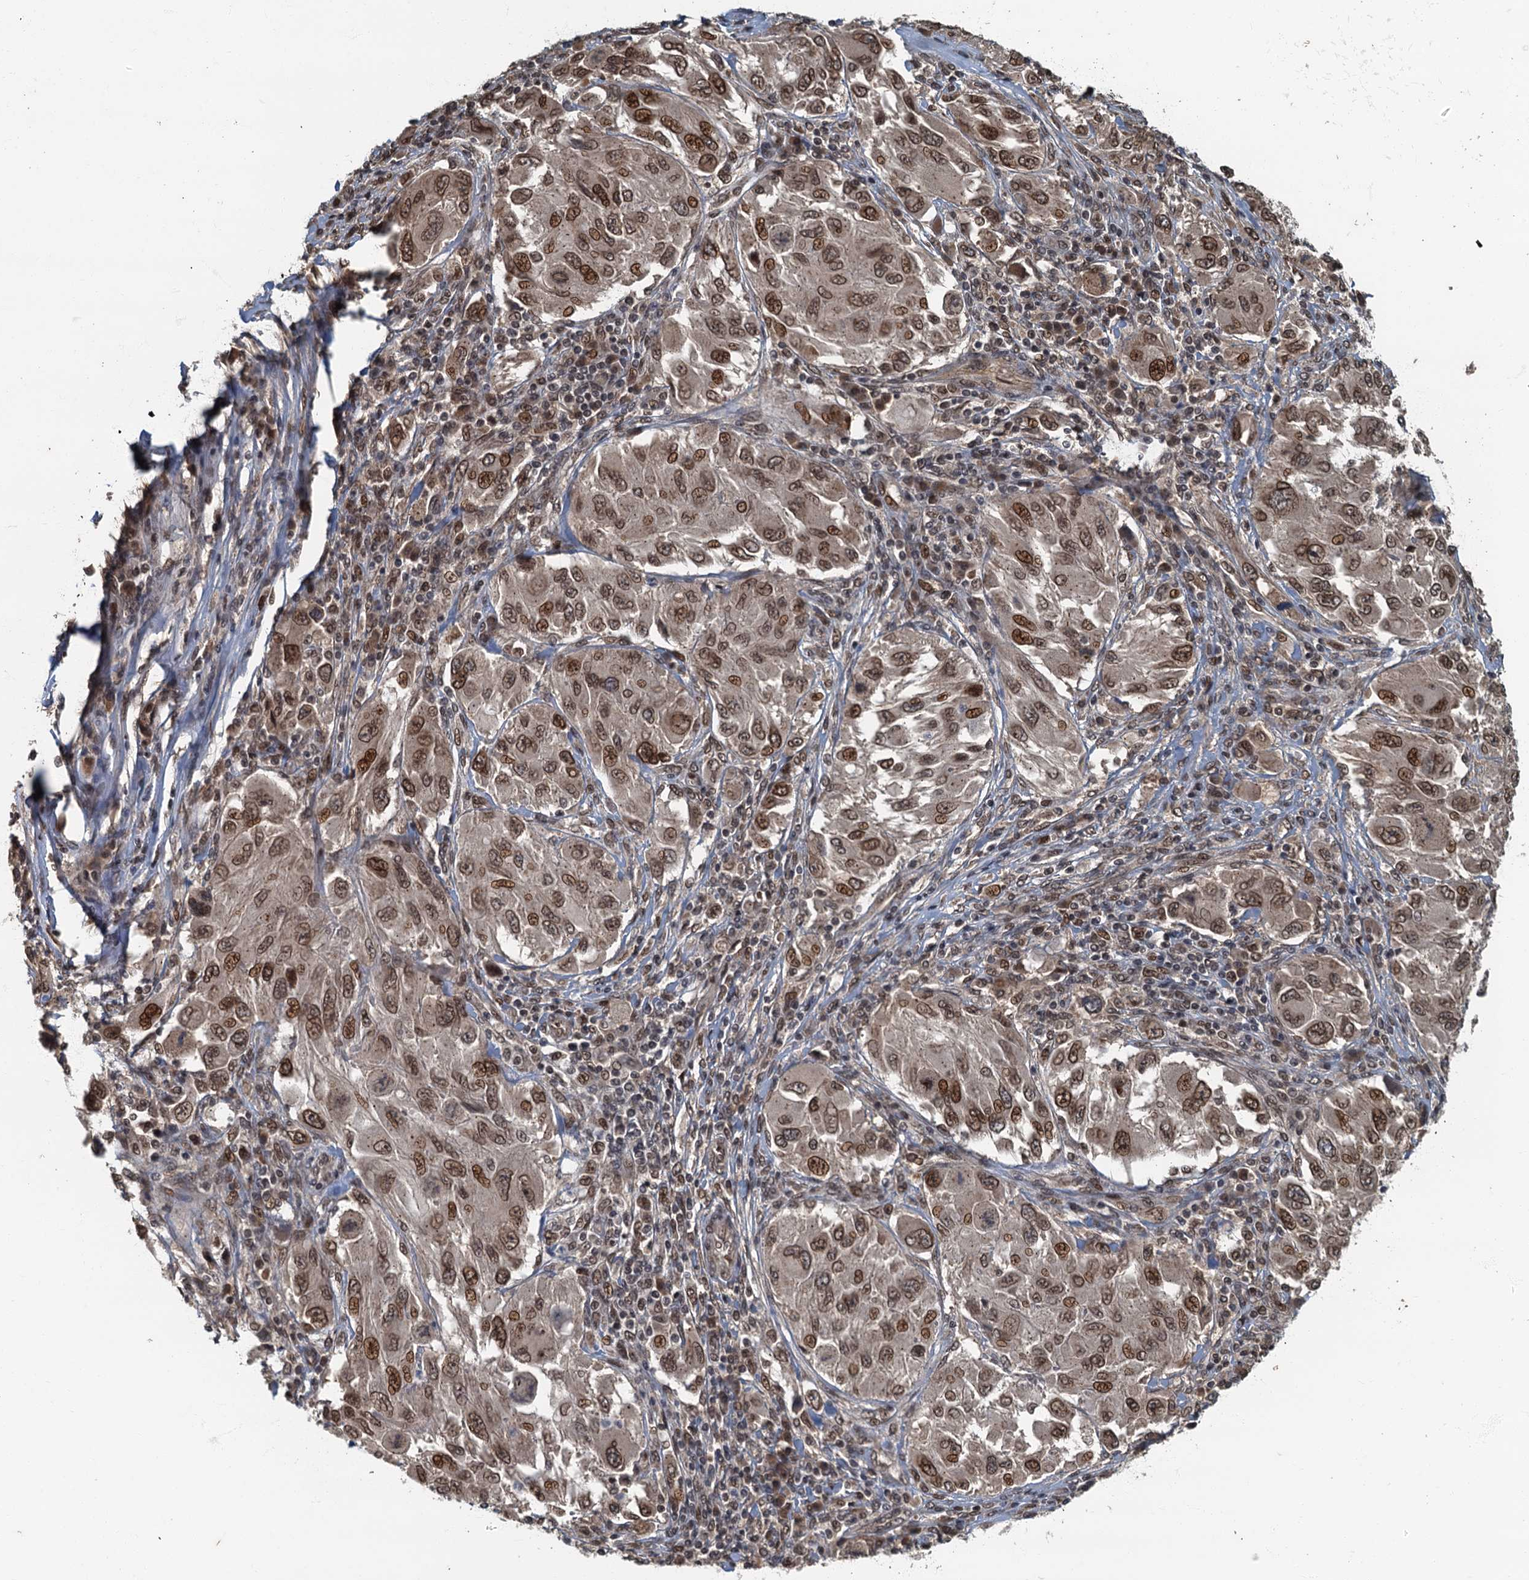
{"staining": {"intensity": "moderate", "quantity": ">75%", "location": "nuclear"}, "tissue": "melanoma", "cell_type": "Tumor cells", "image_type": "cancer", "snomed": [{"axis": "morphology", "description": "Malignant melanoma, NOS"}, {"axis": "topography", "description": "Skin"}], "caption": "The immunohistochemical stain labels moderate nuclear staining in tumor cells of melanoma tissue.", "gene": "CKAP2L", "patient": {"sex": "female", "age": 91}}